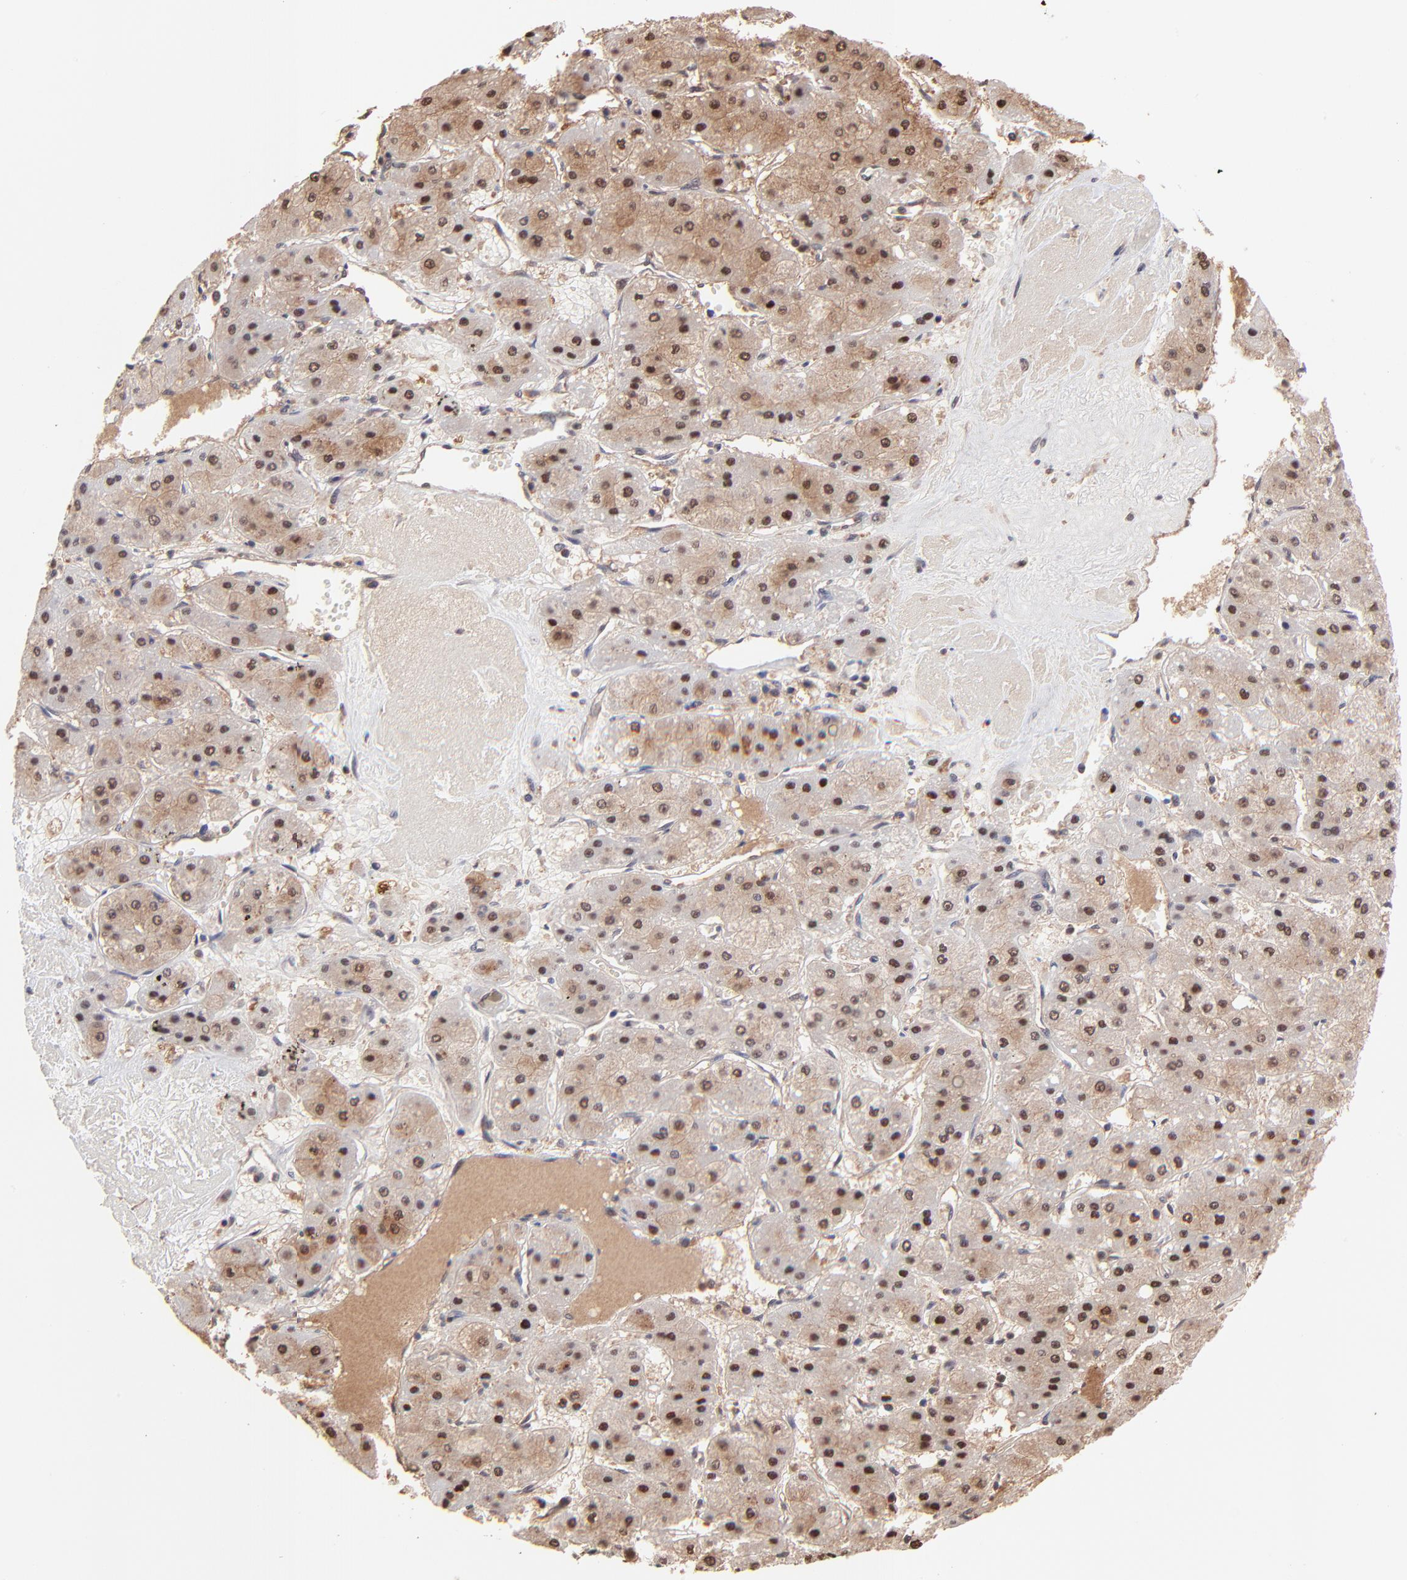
{"staining": {"intensity": "moderate", "quantity": ">75%", "location": "cytoplasmic/membranous"}, "tissue": "liver cancer", "cell_type": "Tumor cells", "image_type": "cancer", "snomed": [{"axis": "morphology", "description": "Carcinoma, Hepatocellular, NOS"}, {"axis": "topography", "description": "Liver"}], "caption": "Protein staining of liver hepatocellular carcinoma tissue reveals moderate cytoplasmic/membranous staining in approximately >75% of tumor cells.", "gene": "PSMA6", "patient": {"sex": "female", "age": 52}}